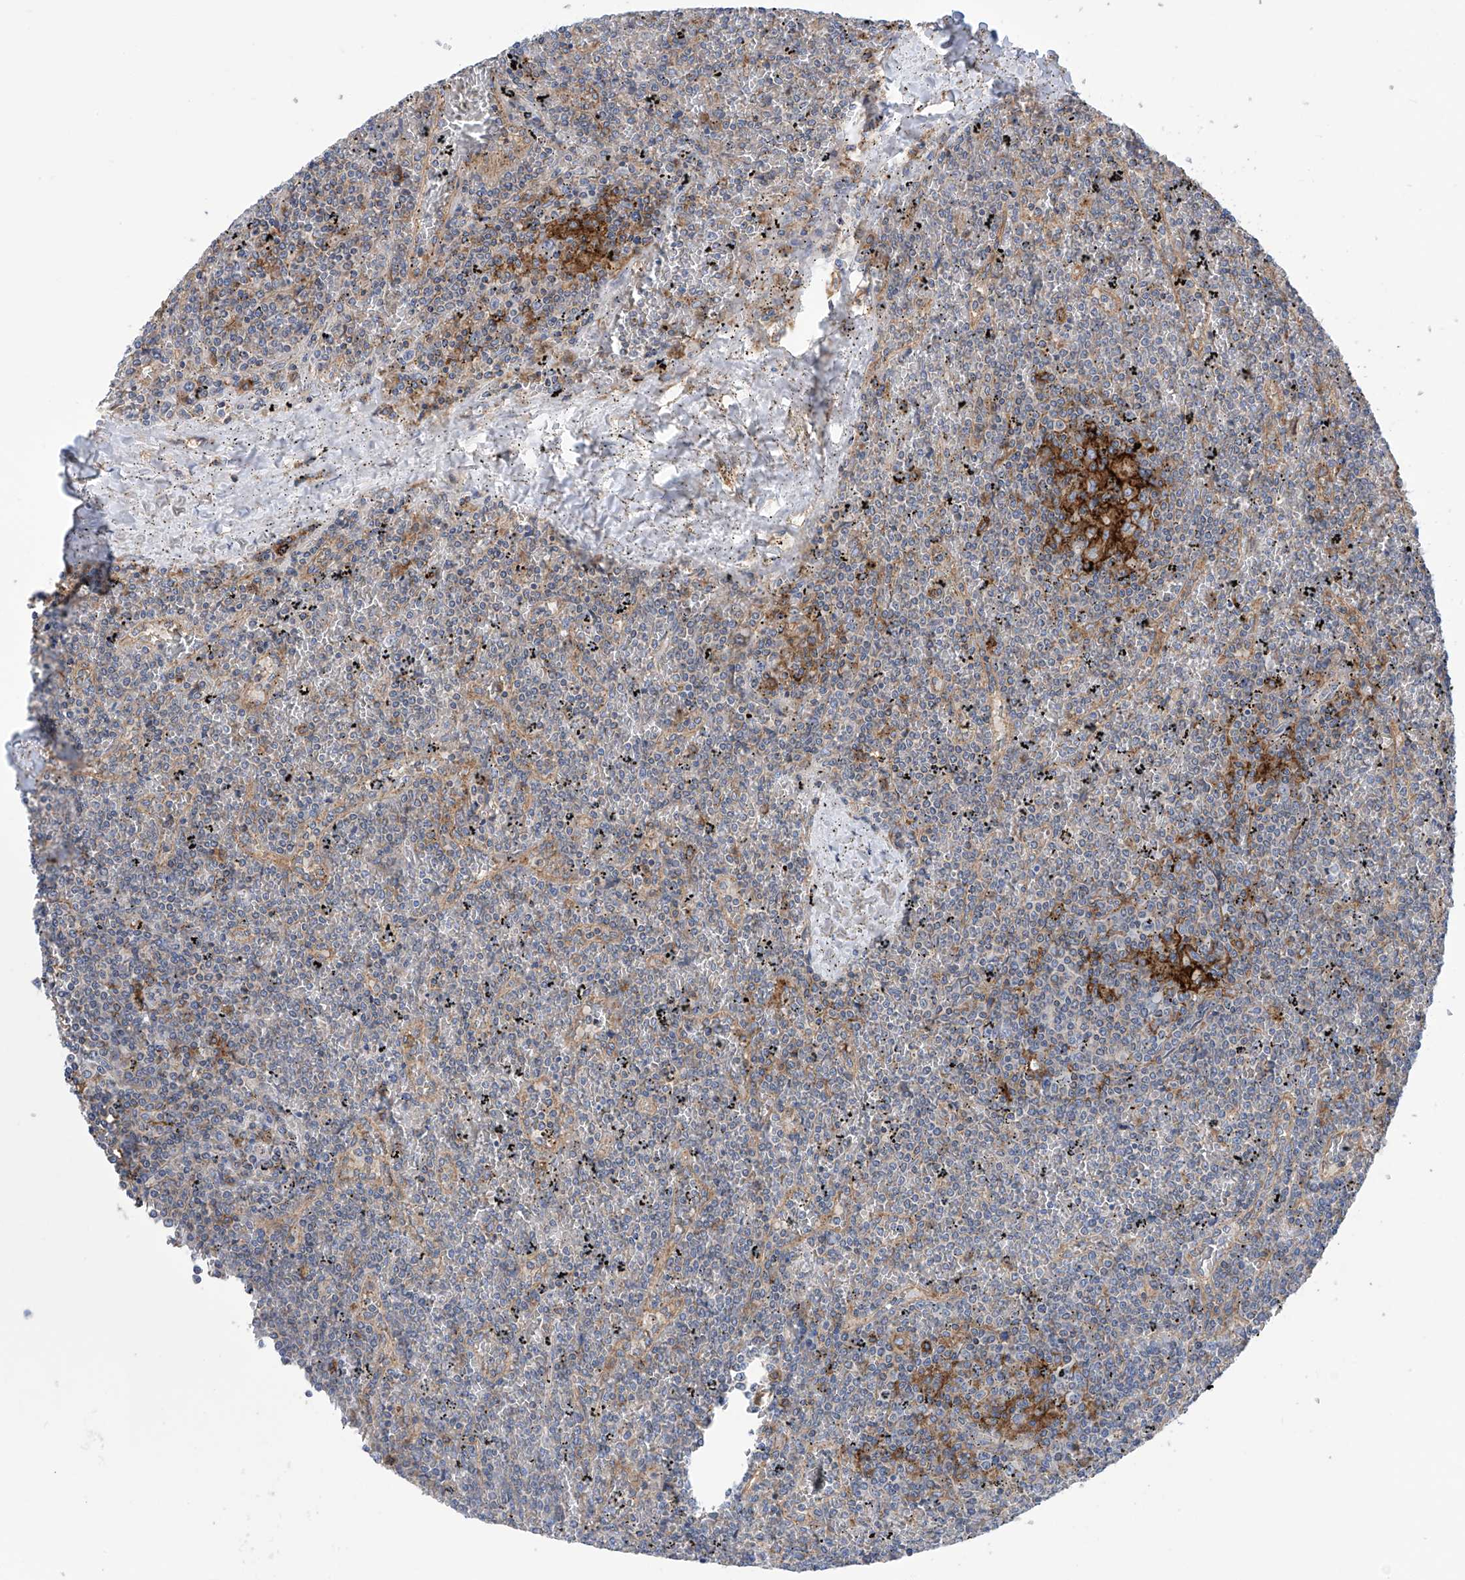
{"staining": {"intensity": "negative", "quantity": "none", "location": "none"}, "tissue": "lymphoma", "cell_type": "Tumor cells", "image_type": "cancer", "snomed": [{"axis": "morphology", "description": "Malignant lymphoma, non-Hodgkin's type, Low grade"}, {"axis": "topography", "description": "Spleen"}], "caption": "This is a image of immunohistochemistry staining of malignant lymphoma, non-Hodgkin's type (low-grade), which shows no positivity in tumor cells.", "gene": "P2RX7", "patient": {"sex": "female", "age": 19}}